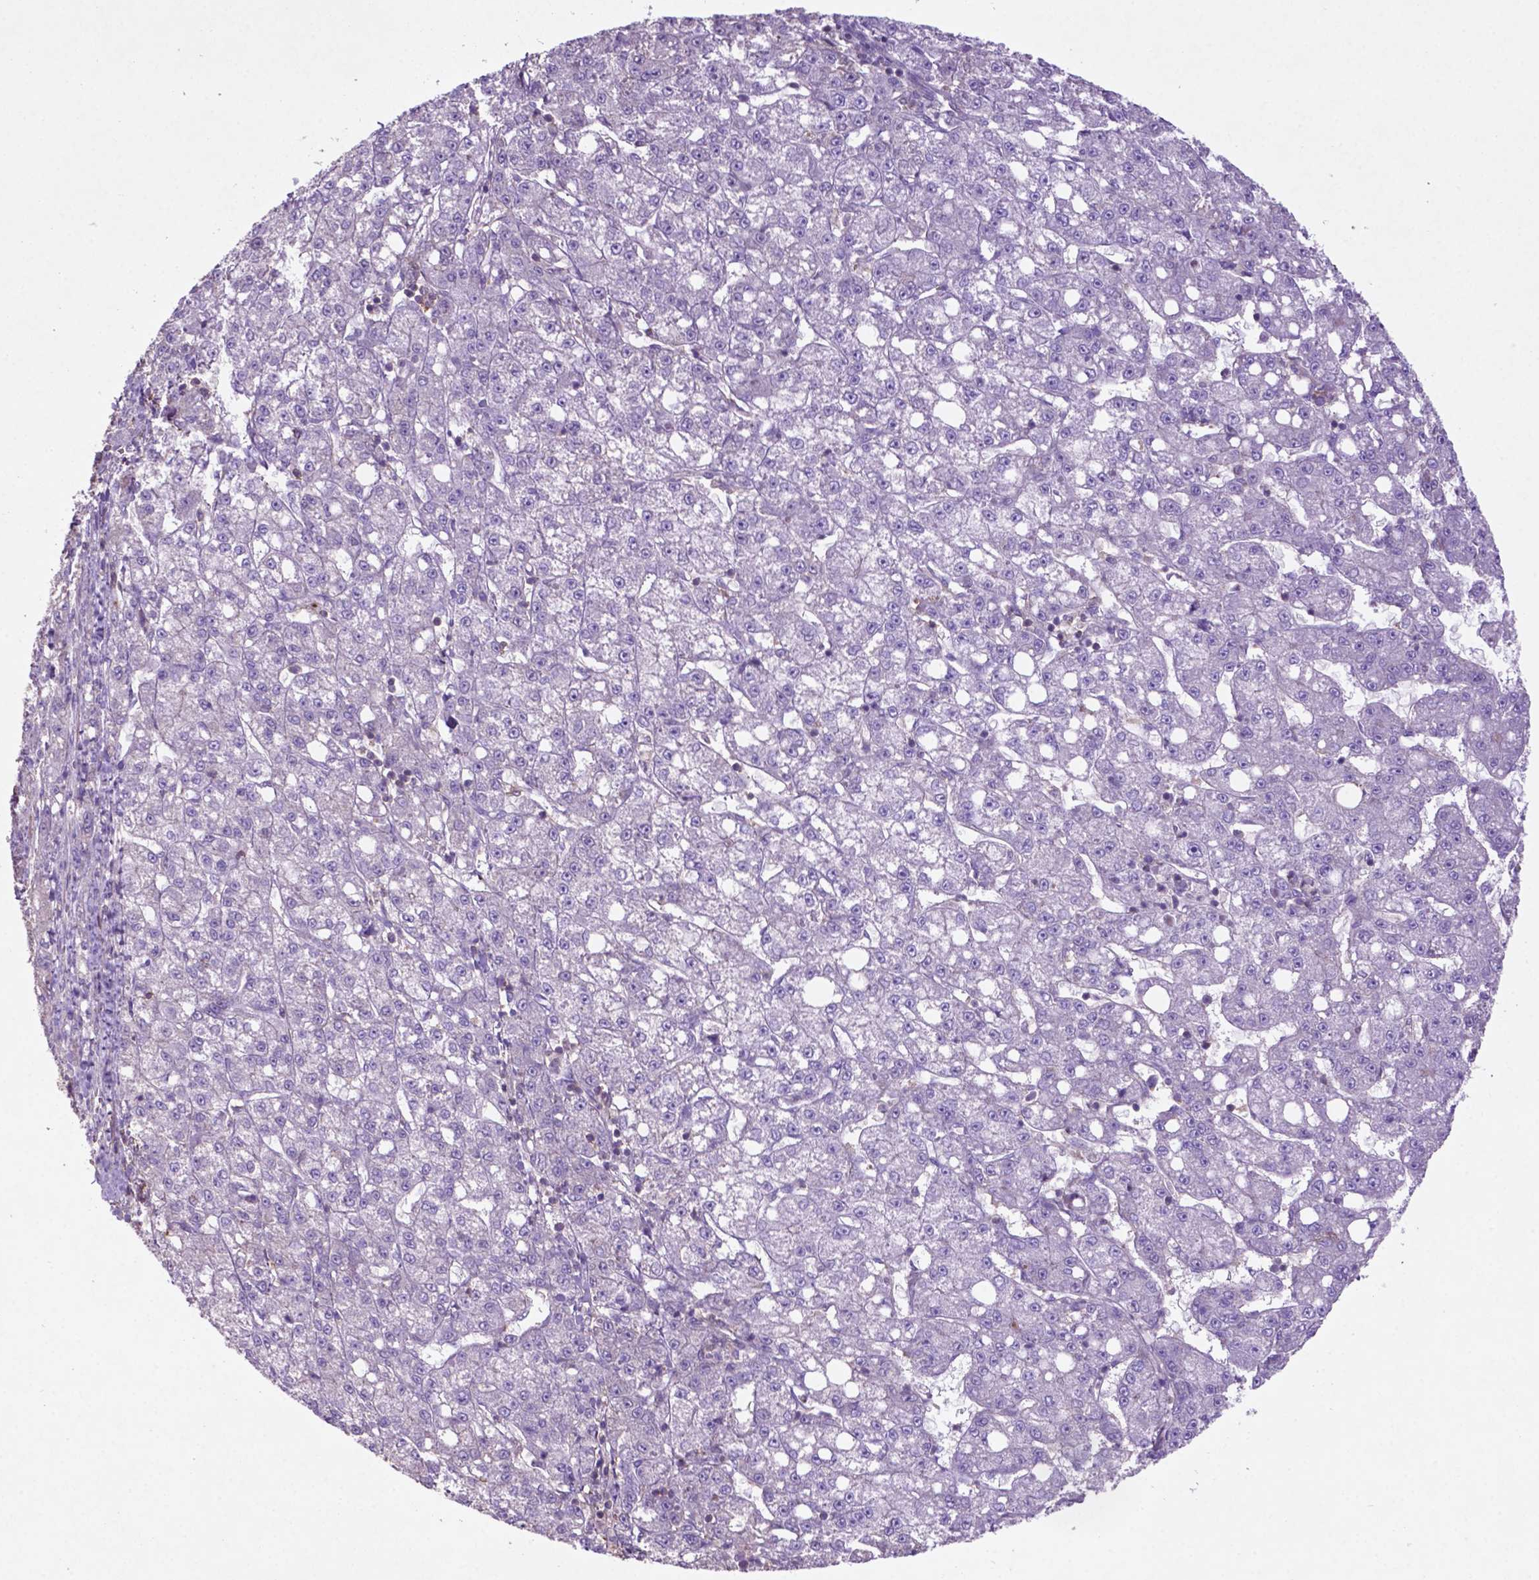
{"staining": {"intensity": "negative", "quantity": "none", "location": "none"}, "tissue": "liver cancer", "cell_type": "Tumor cells", "image_type": "cancer", "snomed": [{"axis": "morphology", "description": "Carcinoma, Hepatocellular, NOS"}, {"axis": "topography", "description": "Liver"}], "caption": "This is an IHC image of liver cancer (hepatocellular carcinoma). There is no positivity in tumor cells.", "gene": "BMP4", "patient": {"sex": "female", "age": 65}}